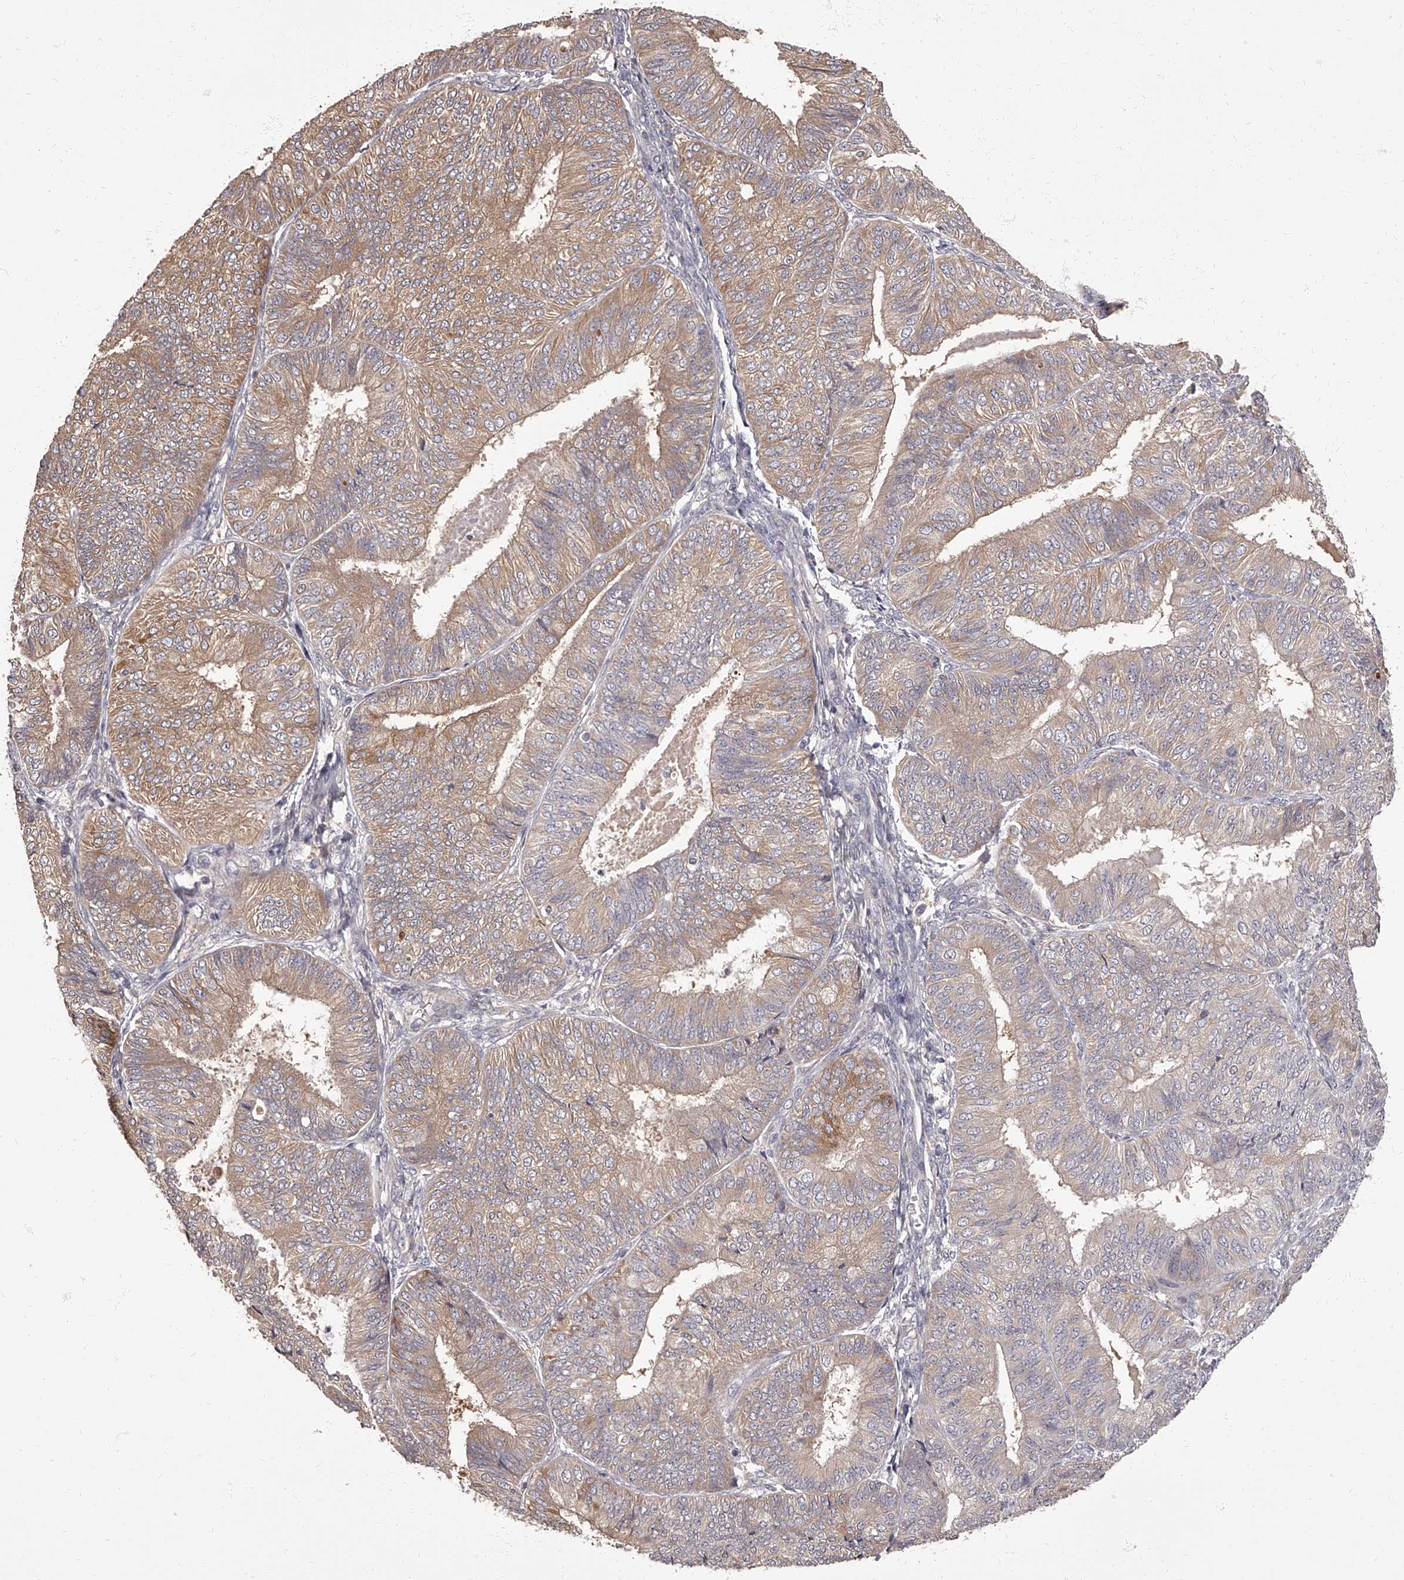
{"staining": {"intensity": "weak", "quantity": ">75%", "location": "cytoplasmic/membranous"}, "tissue": "endometrial cancer", "cell_type": "Tumor cells", "image_type": "cancer", "snomed": [{"axis": "morphology", "description": "Adenocarcinoma, NOS"}, {"axis": "topography", "description": "Endometrium"}], "caption": "Tumor cells reveal low levels of weak cytoplasmic/membranous staining in approximately >75% of cells in human endometrial cancer. Nuclei are stained in blue.", "gene": "APEH", "patient": {"sex": "female", "age": 58}}